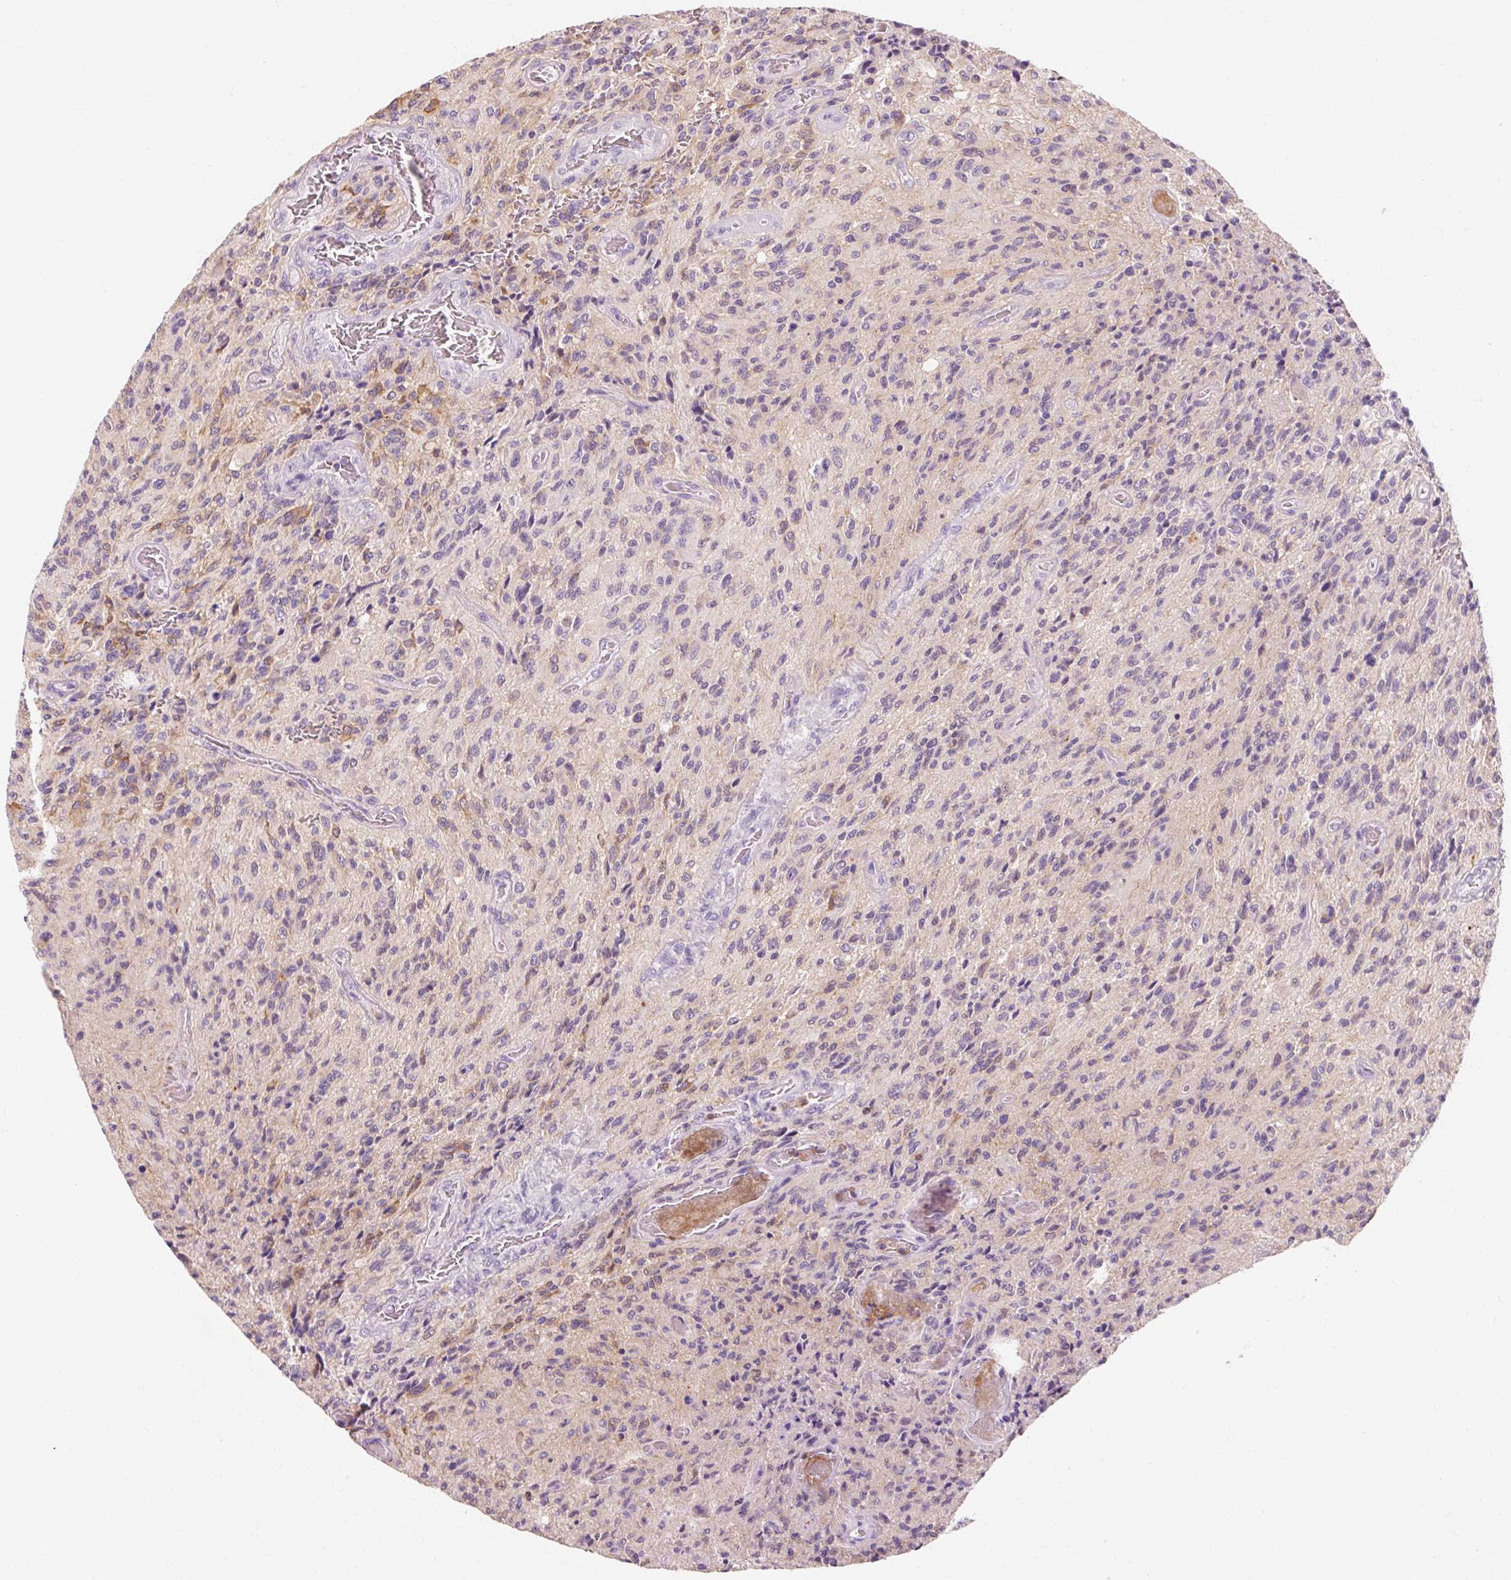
{"staining": {"intensity": "moderate", "quantity": "<25%", "location": "cytoplasmic/membranous"}, "tissue": "glioma", "cell_type": "Tumor cells", "image_type": "cancer", "snomed": [{"axis": "morphology", "description": "Normal tissue, NOS"}, {"axis": "morphology", "description": "Glioma, malignant, High grade"}, {"axis": "topography", "description": "Cerebral cortex"}], "caption": "Malignant glioma (high-grade) stained for a protein shows moderate cytoplasmic/membranous positivity in tumor cells.", "gene": "OR8K1", "patient": {"sex": "male", "age": 56}}